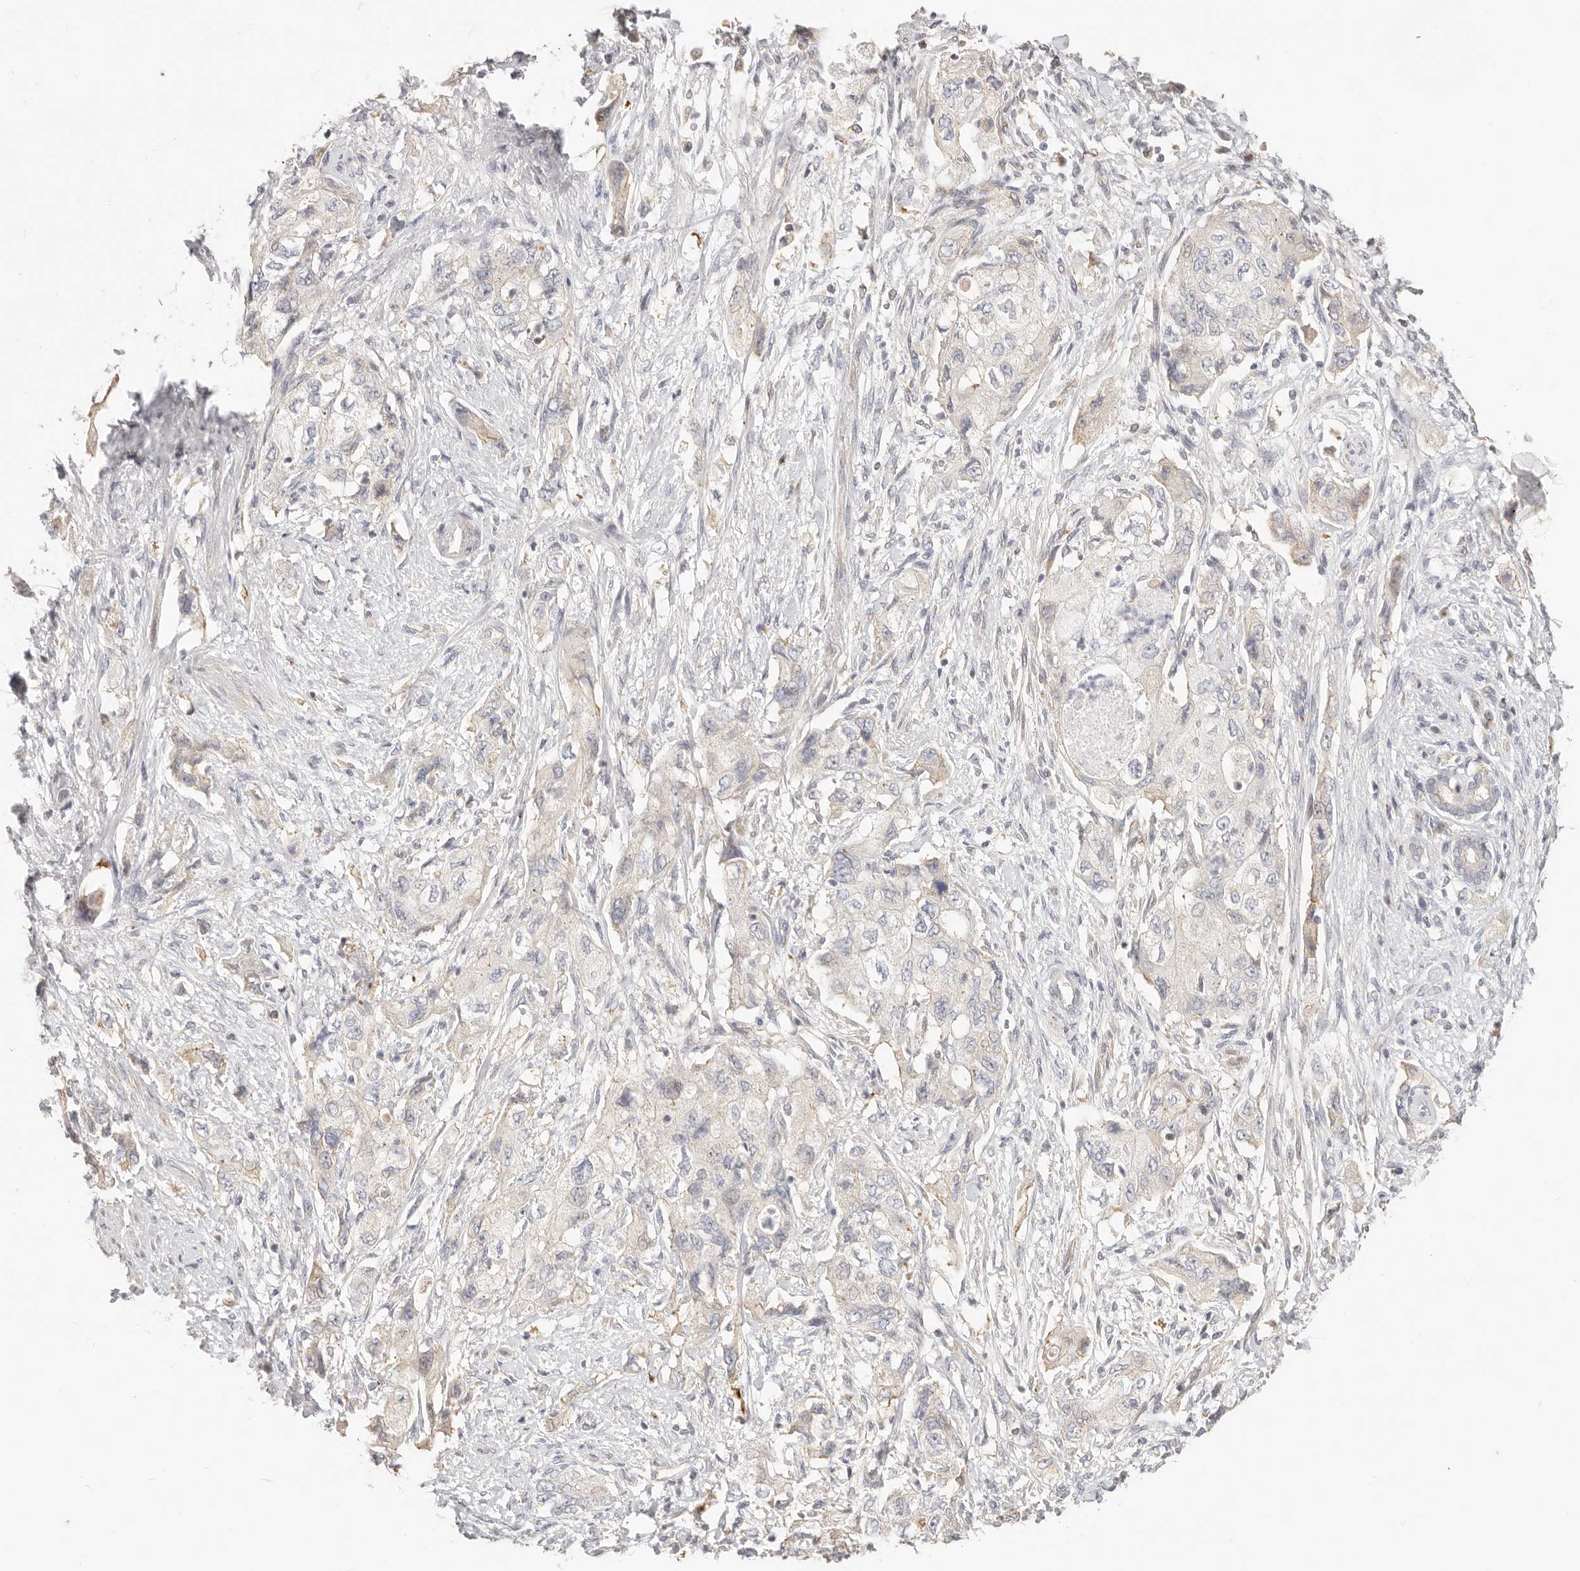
{"staining": {"intensity": "weak", "quantity": "25%-75%", "location": "cytoplasmic/membranous"}, "tissue": "pancreatic cancer", "cell_type": "Tumor cells", "image_type": "cancer", "snomed": [{"axis": "morphology", "description": "Adenocarcinoma, NOS"}, {"axis": "topography", "description": "Pancreas"}], "caption": "Immunohistochemical staining of pancreatic cancer demonstrates low levels of weak cytoplasmic/membranous staining in approximately 25%-75% of tumor cells.", "gene": "DTNBP1", "patient": {"sex": "female", "age": 73}}